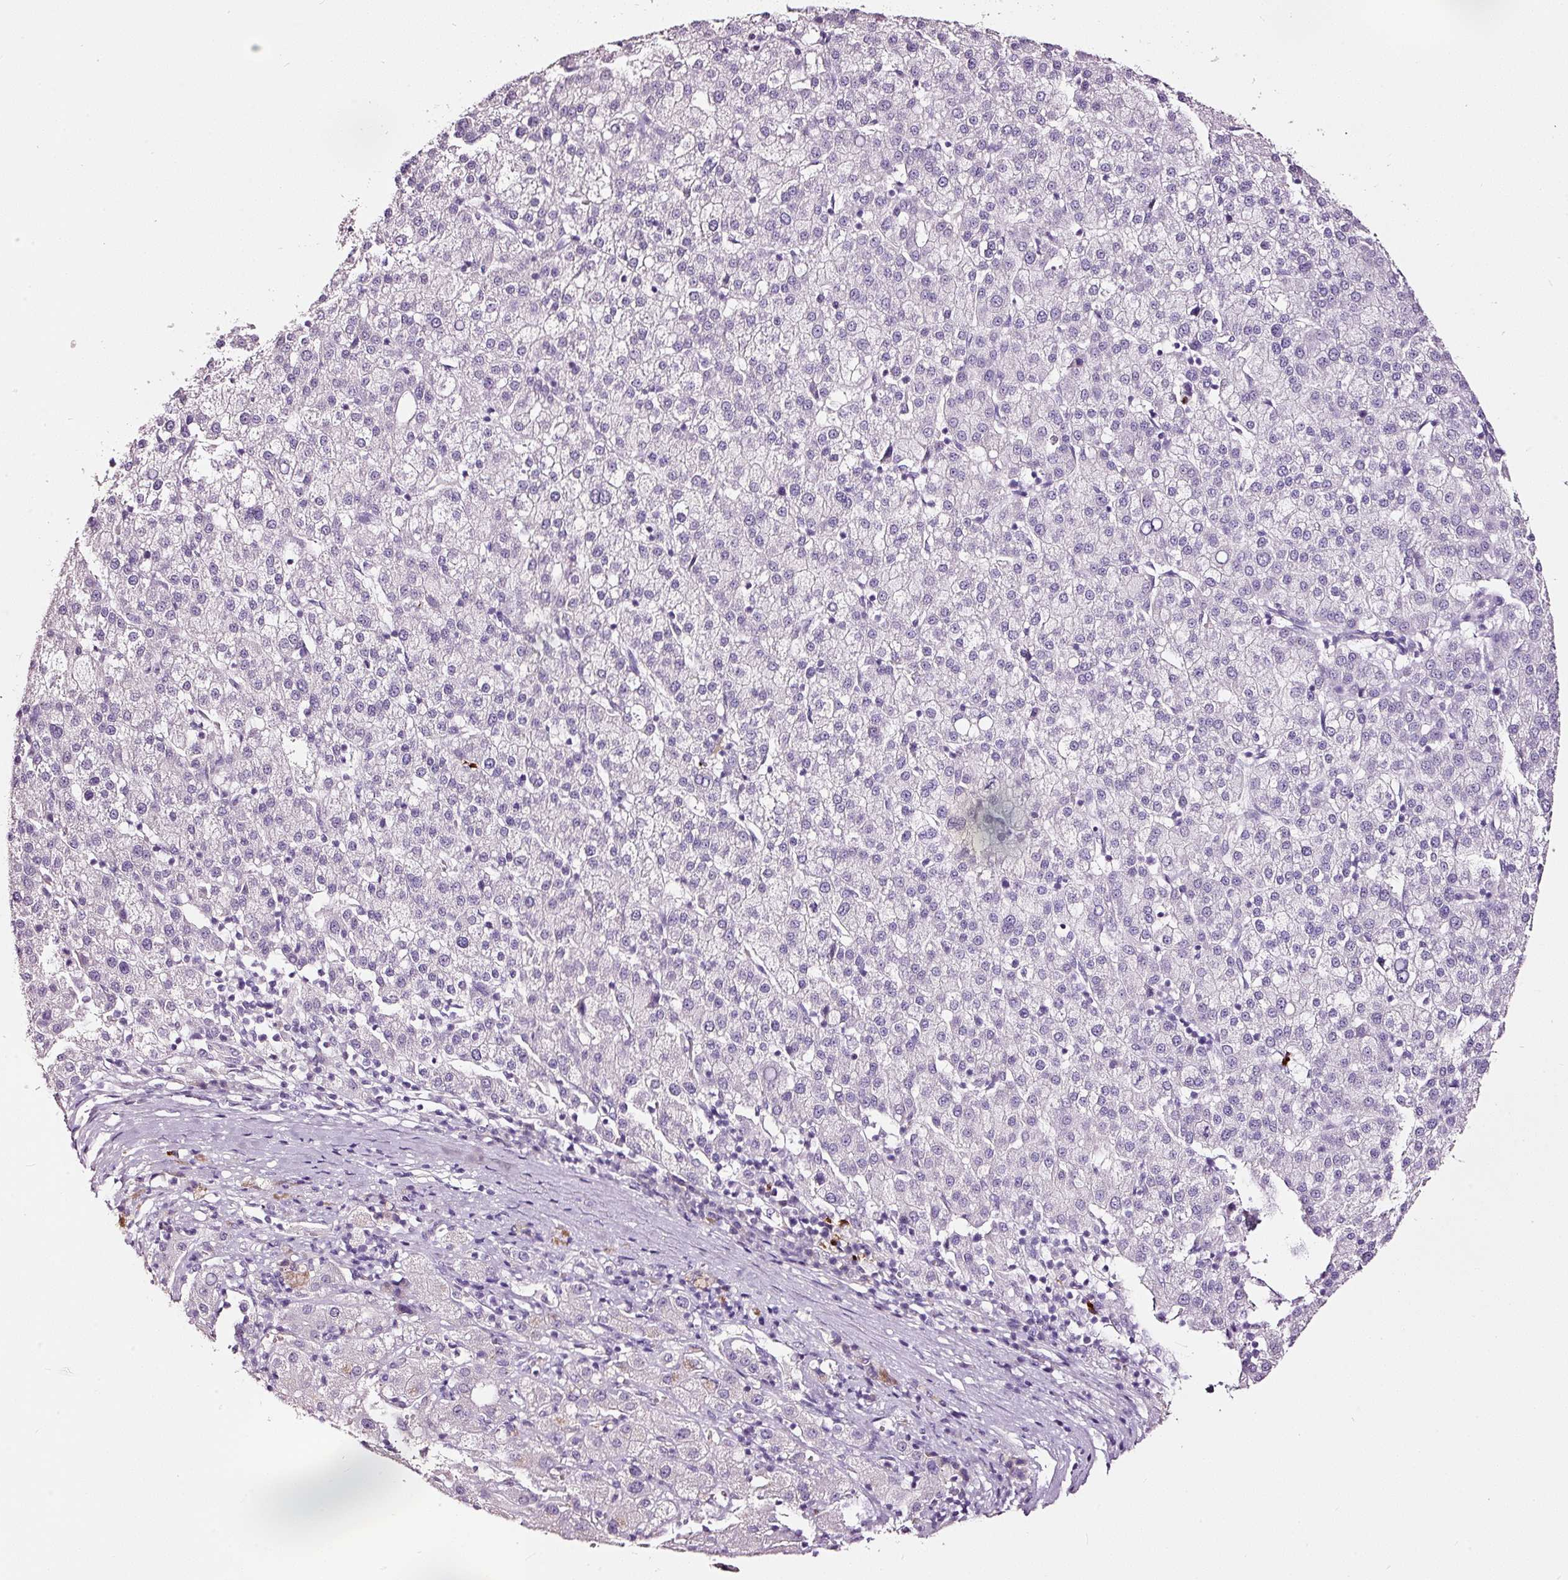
{"staining": {"intensity": "negative", "quantity": "none", "location": "none"}, "tissue": "liver cancer", "cell_type": "Tumor cells", "image_type": "cancer", "snomed": [{"axis": "morphology", "description": "Carcinoma, Hepatocellular, NOS"}, {"axis": "topography", "description": "Liver"}], "caption": "Tumor cells are negative for brown protein staining in liver hepatocellular carcinoma. The staining is performed using DAB brown chromogen with nuclei counter-stained in using hematoxylin.", "gene": "LAMP3", "patient": {"sex": "female", "age": 58}}